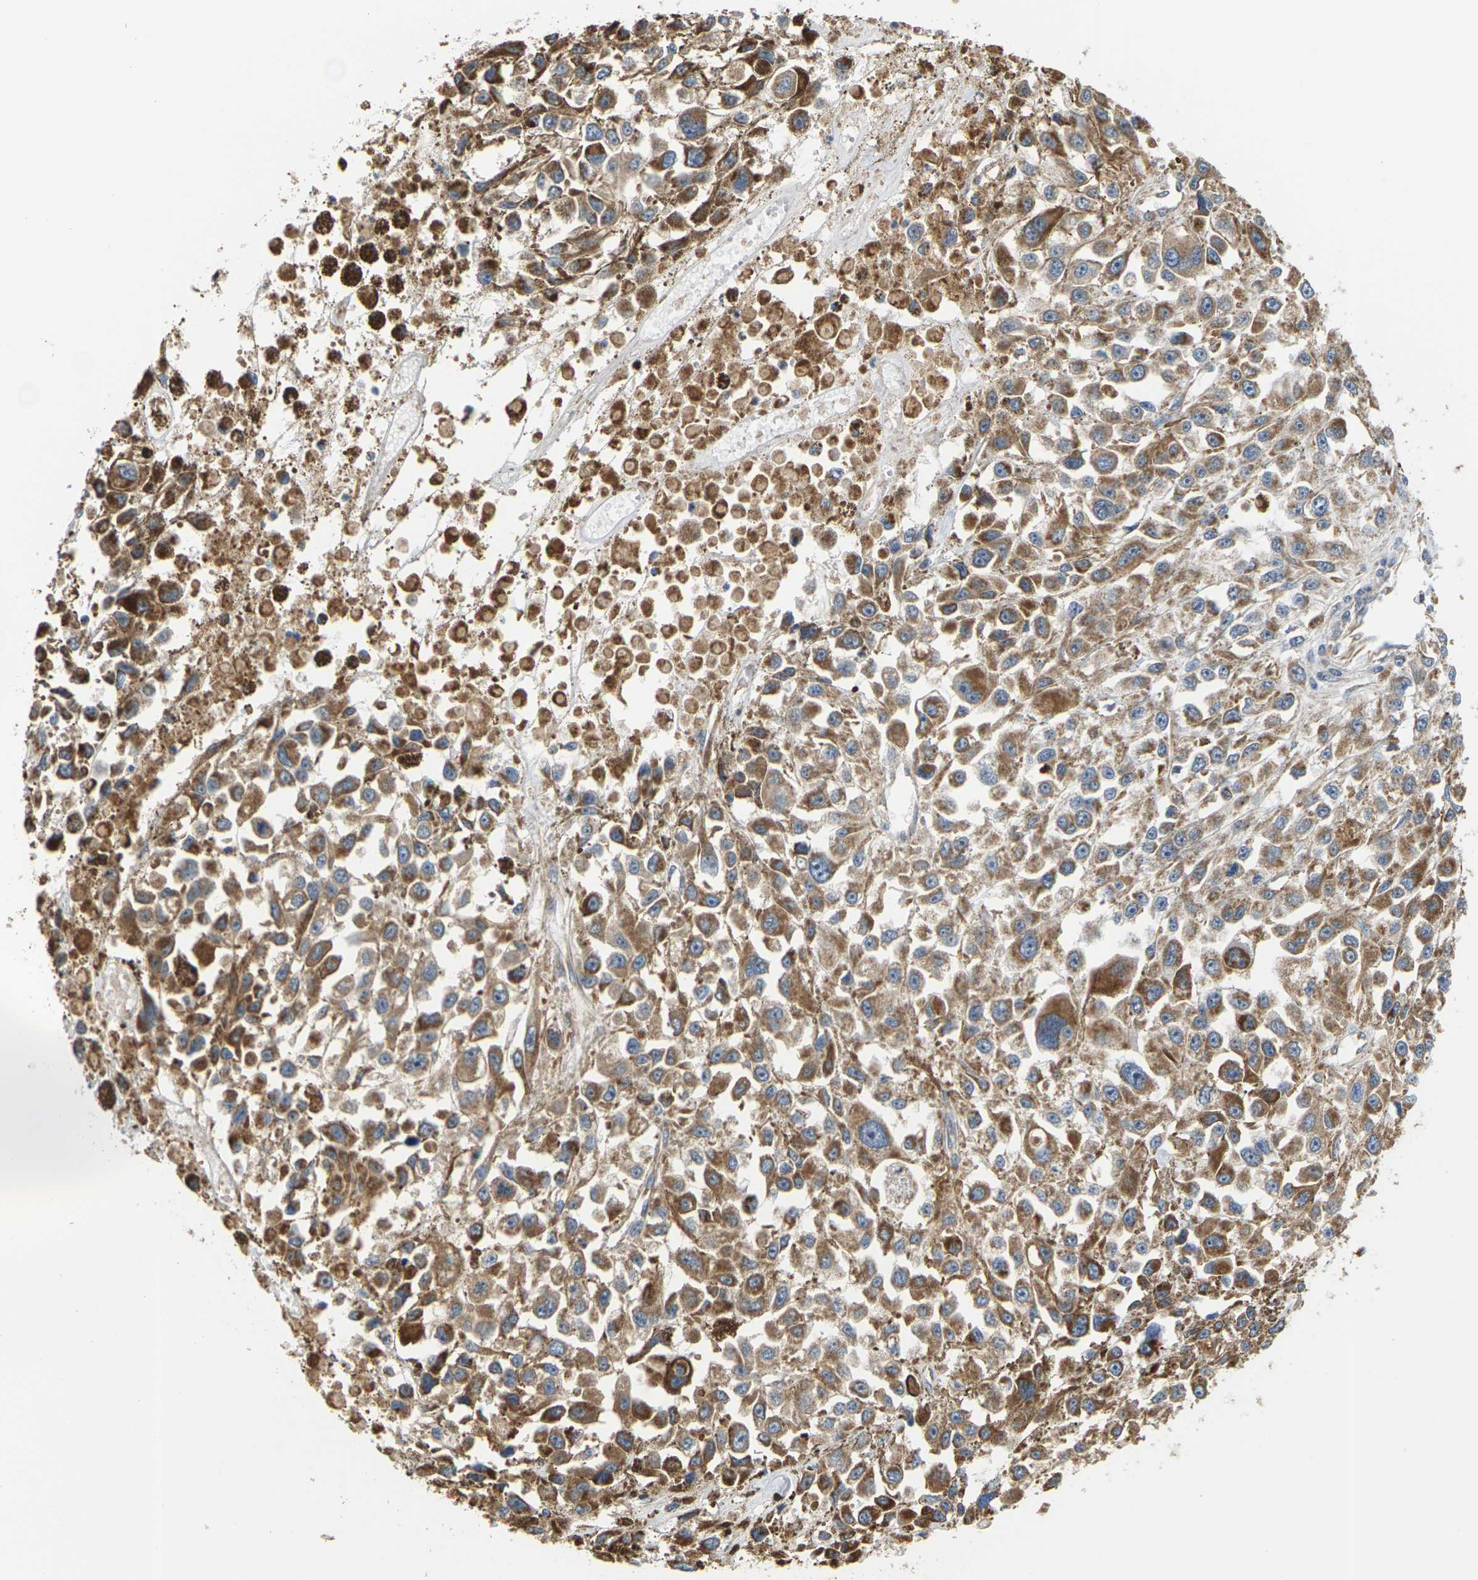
{"staining": {"intensity": "moderate", "quantity": ">75%", "location": "cytoplasmic/membranous"}, "tissue": "melanoma", "cell_type": "Tumor cells", "image_type": "cancer", "snomed": [{"axis": "morphology", "description": "Malignant melanoma, Metastatic site"}, {"axis": "topography", "description": "Lymph node"}], "caption": "Tumor cells exhibit medium levels of moderate cytoplasmic/membranous positivity in approximately >75% of cells in melanoma. (IHC, brightfield microscopy, high magnification).", "gene": "PCDHB4", "patient": {"sex": "male", "age": 59}}